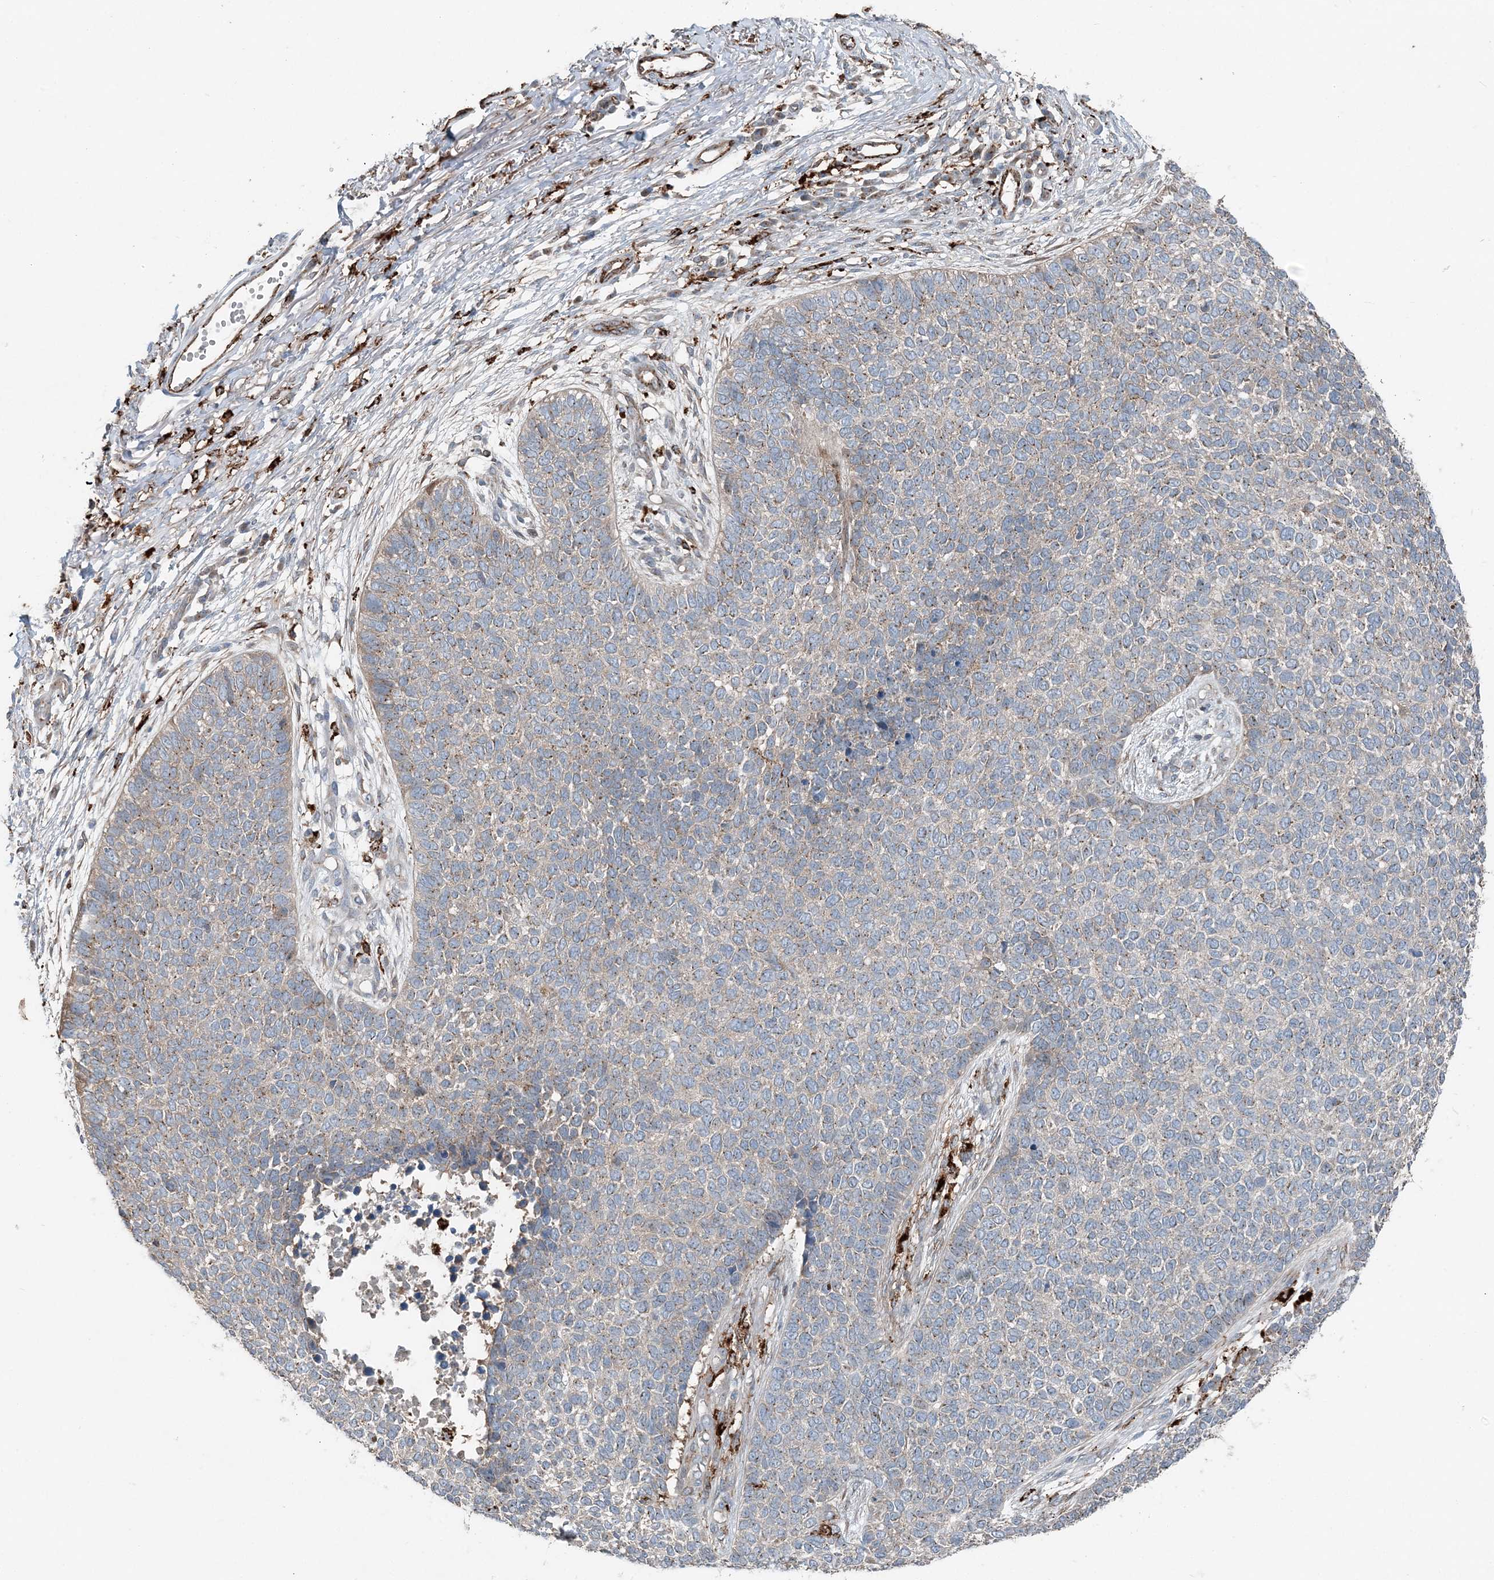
{"staining": {"intensity": "negative", "quantity": "none", "location": "none"}, "tissue": "skin cancer", "cell_type": "Tumor cells", "image_type": "cancer", "snomed": [{"axis": "morphology", "description": "Basal cell carcinoma"}, {"axis": "topography", "description": "Skin"}], "caption": "Basal cell carcinoma (skin) stained for a protein using IHC exhibits no expression tumor cells.", "gene": "KY", "patient": {"sex": "female", "age": 84}}